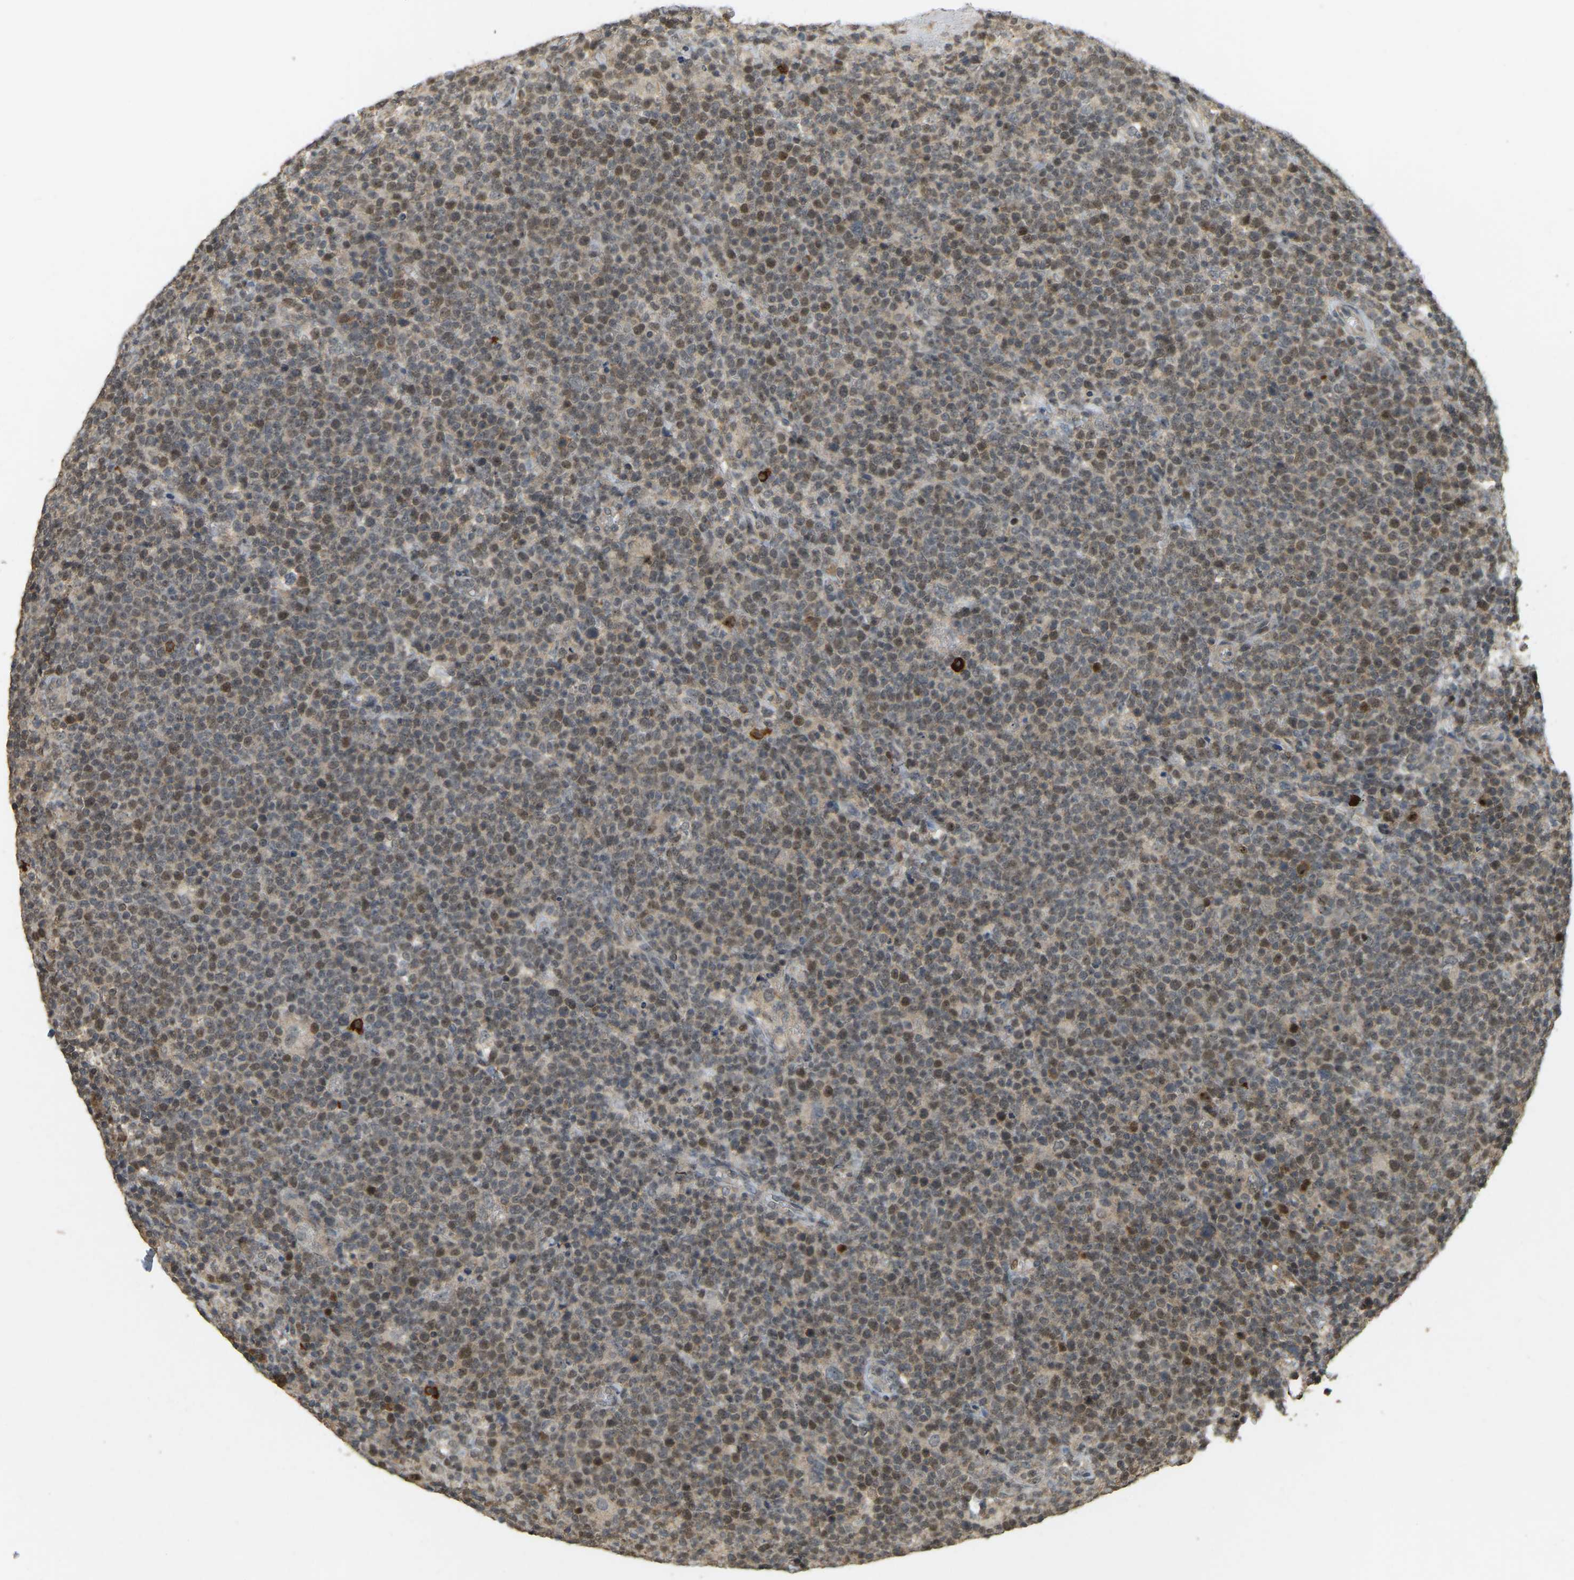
{"staining": {"intensity": "moderate", "quantity": "25%-75%", "location": "nuclear"}, "tissue": "lymphoma", "cell_type": "Tumor cells", "image_type": "cancer", "snomed": [{"axis": "morphology", "description": "Malignant lymphoma, non-Hodgkin's type, High grade"}, {"axis": "topography", "description": "Lymph node"}], "caption": "DAB immunohistochemical staining of human malignant lymphoma, non-Hodgkin's type (high-grade) reveals moderate nuclear protein positivity in about 25%-75% of tumor cells.", "gene": "BRF2", "patient": {"sex": "male", "age": 61}}